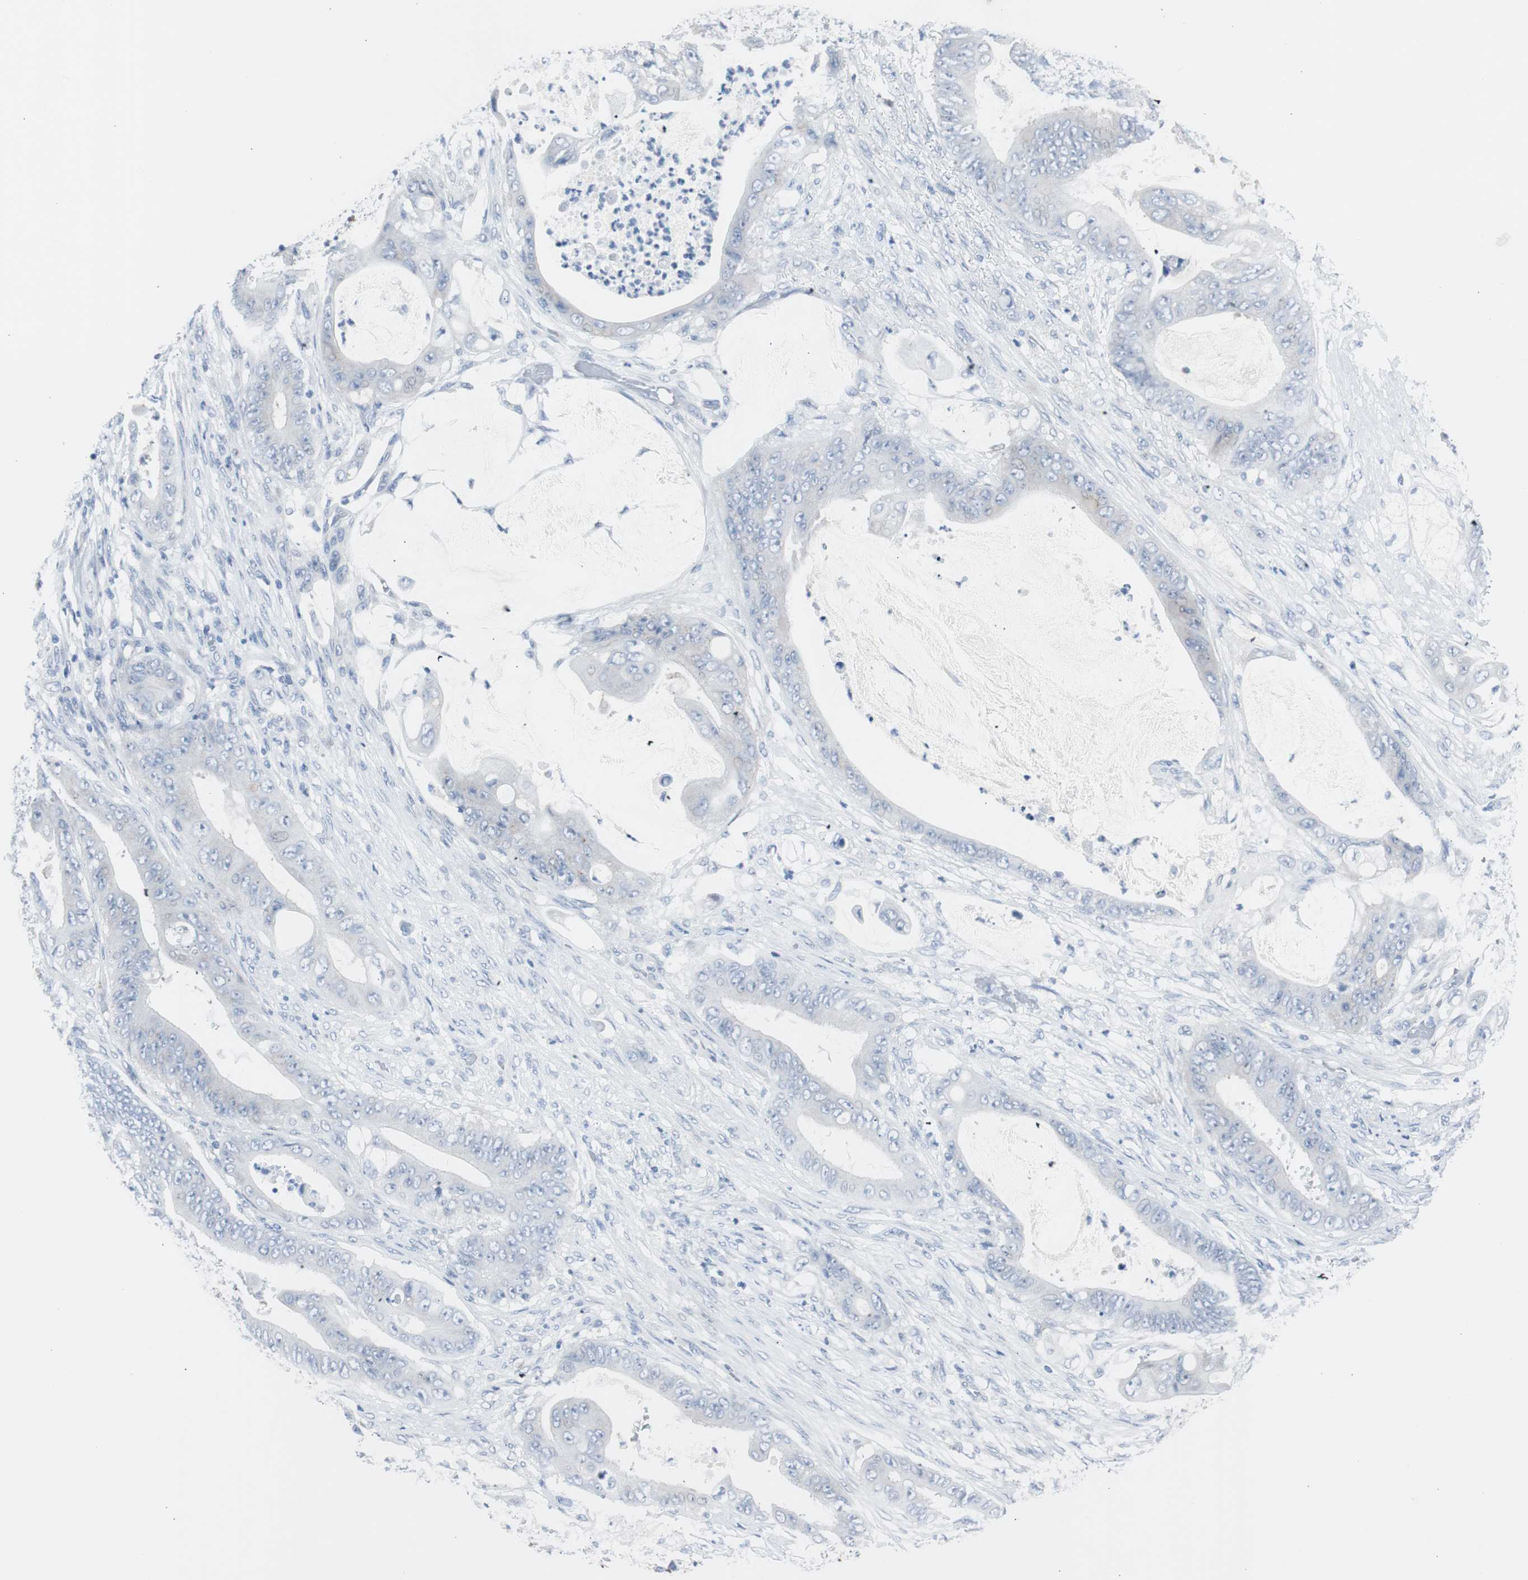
{"staining": {"intensity": "negative", "quantity": "none", "location": "none"}, "tissue": "stomach cancer", "cell_type": "Tumor cells", "image_type": "cancer", "snomed": [{"axis": "morphology", "description": "Adenocarcinoma, NOS"}, {"axis": "topography", "description": "Stomach"}], "caption": "This is an immunohistochemistry micrograph of human stomach adenocarcinoma. There is no positivity in tumor cells.", "gene": "S100A7", "patient": {"sex": "female", "age": 73}}